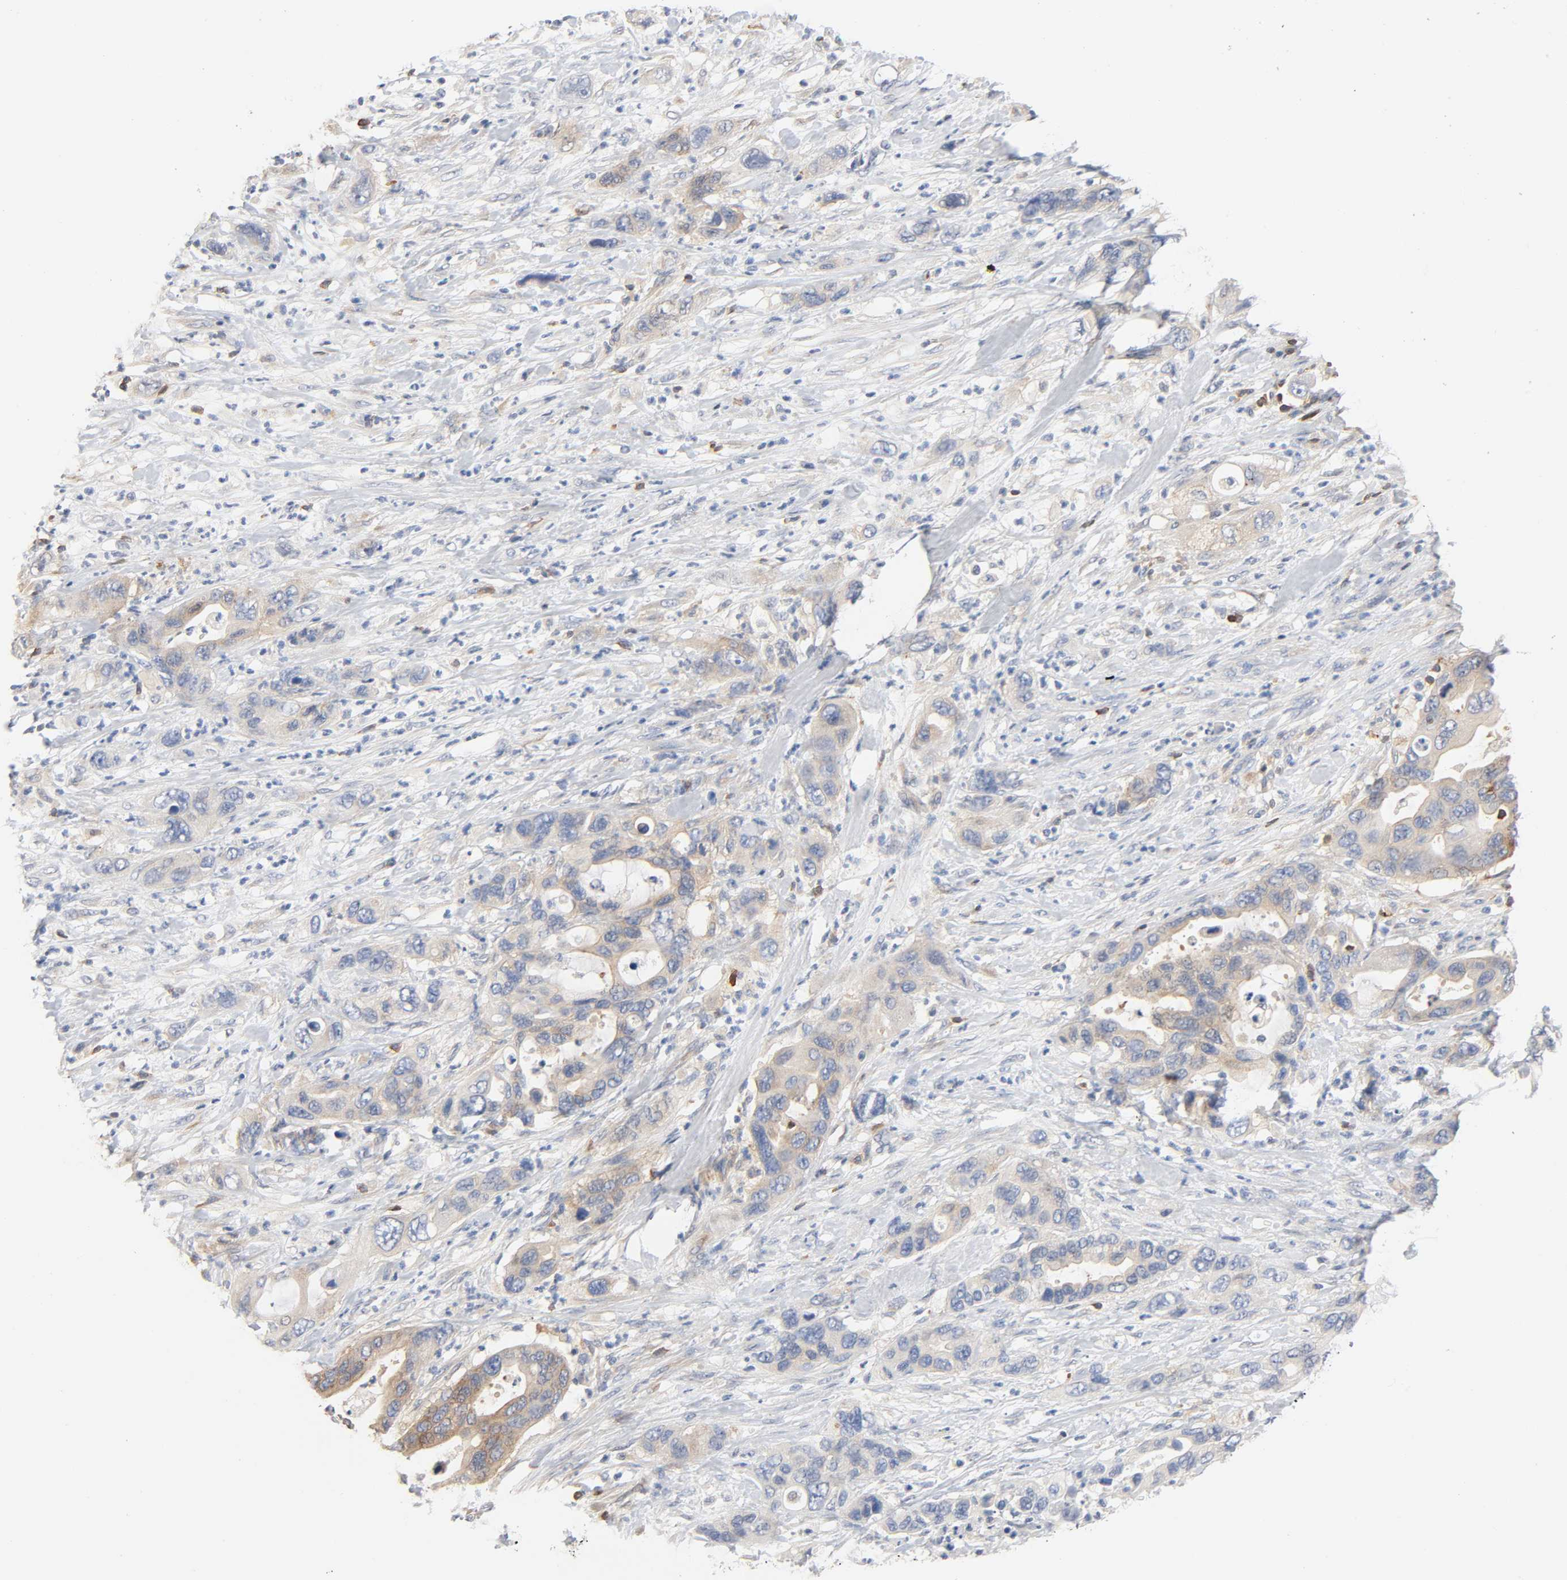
{"staining": {"intensity": "moderate", "quantity": ">75%", "location": "cytoplasmic/membranous"}, "tissue": "pancreatic cancer", "cell_type": "Tumor cells", "image_type": "cancer", "snomed": [{"axis": "morphology", "description": "Adenocarcinoma, NOS"}, {"axis": "topography", "description": "Pancreas"}], "caption": "Brown immunohistochemical staining in human pancreatic cancer (adenocarcinoma) displays moderate cytoplasmic/membranous positivity in about >75% of tumor cells.", "gene": "BIN1", "patient": {"sex": "female", "age": 71}}